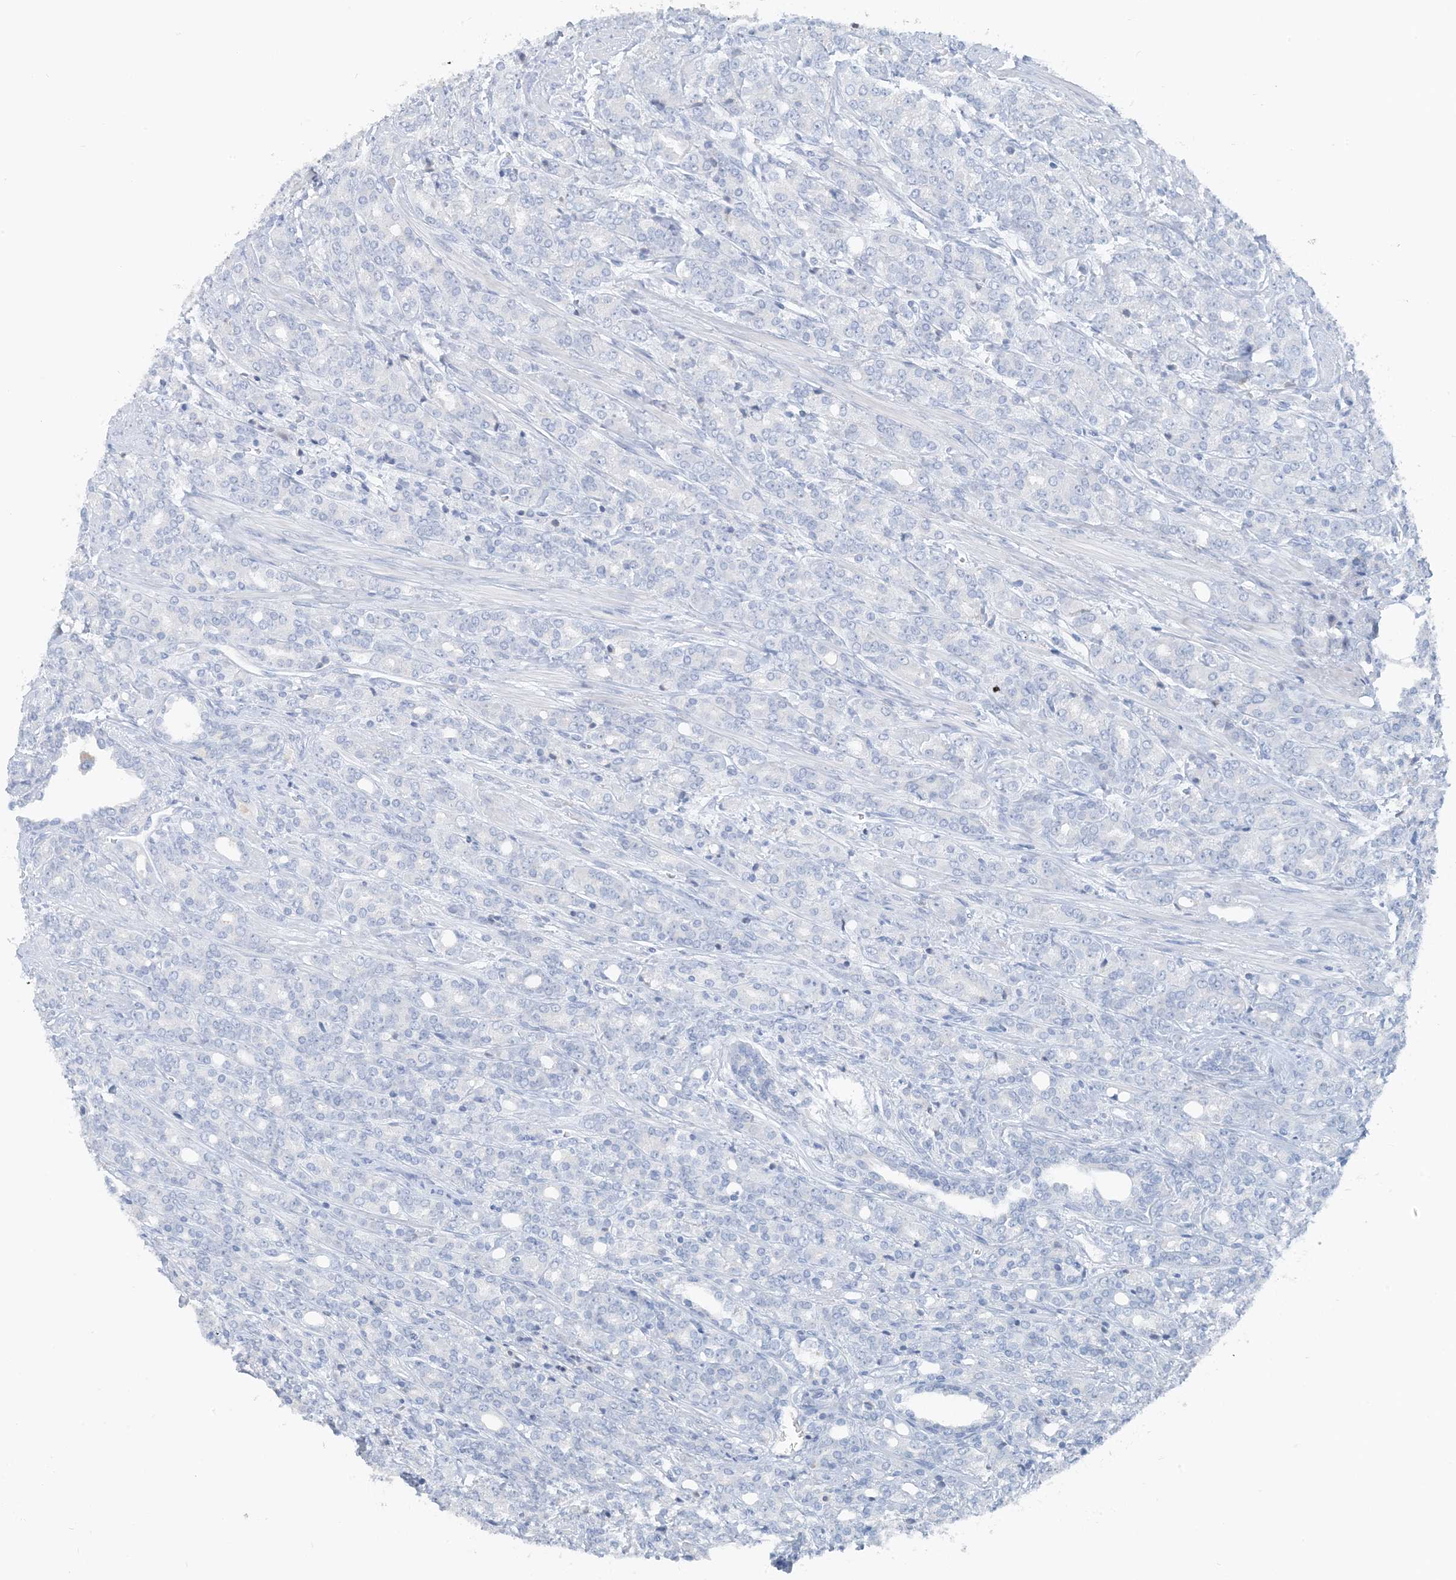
{"staining": {"intensity": "negative", "quantity": "none", "location": "none"}, "tissue": "prostate cancer", "cell_type": "Tumor cells", "image_type": "cancer", "snomed": [{"axis": "morphology", "description": "Adenocarcinoma, High grade"}, {"axis": "topography", "description": "Prostate"}], "caption": "An immunohistochemistry (IHC) micrograph of prostate cancer is shown. There is no staining in tumor cells of prostate cancer.", "gene": "CTRL", "patient": {"sex": "male", "age": 62}}